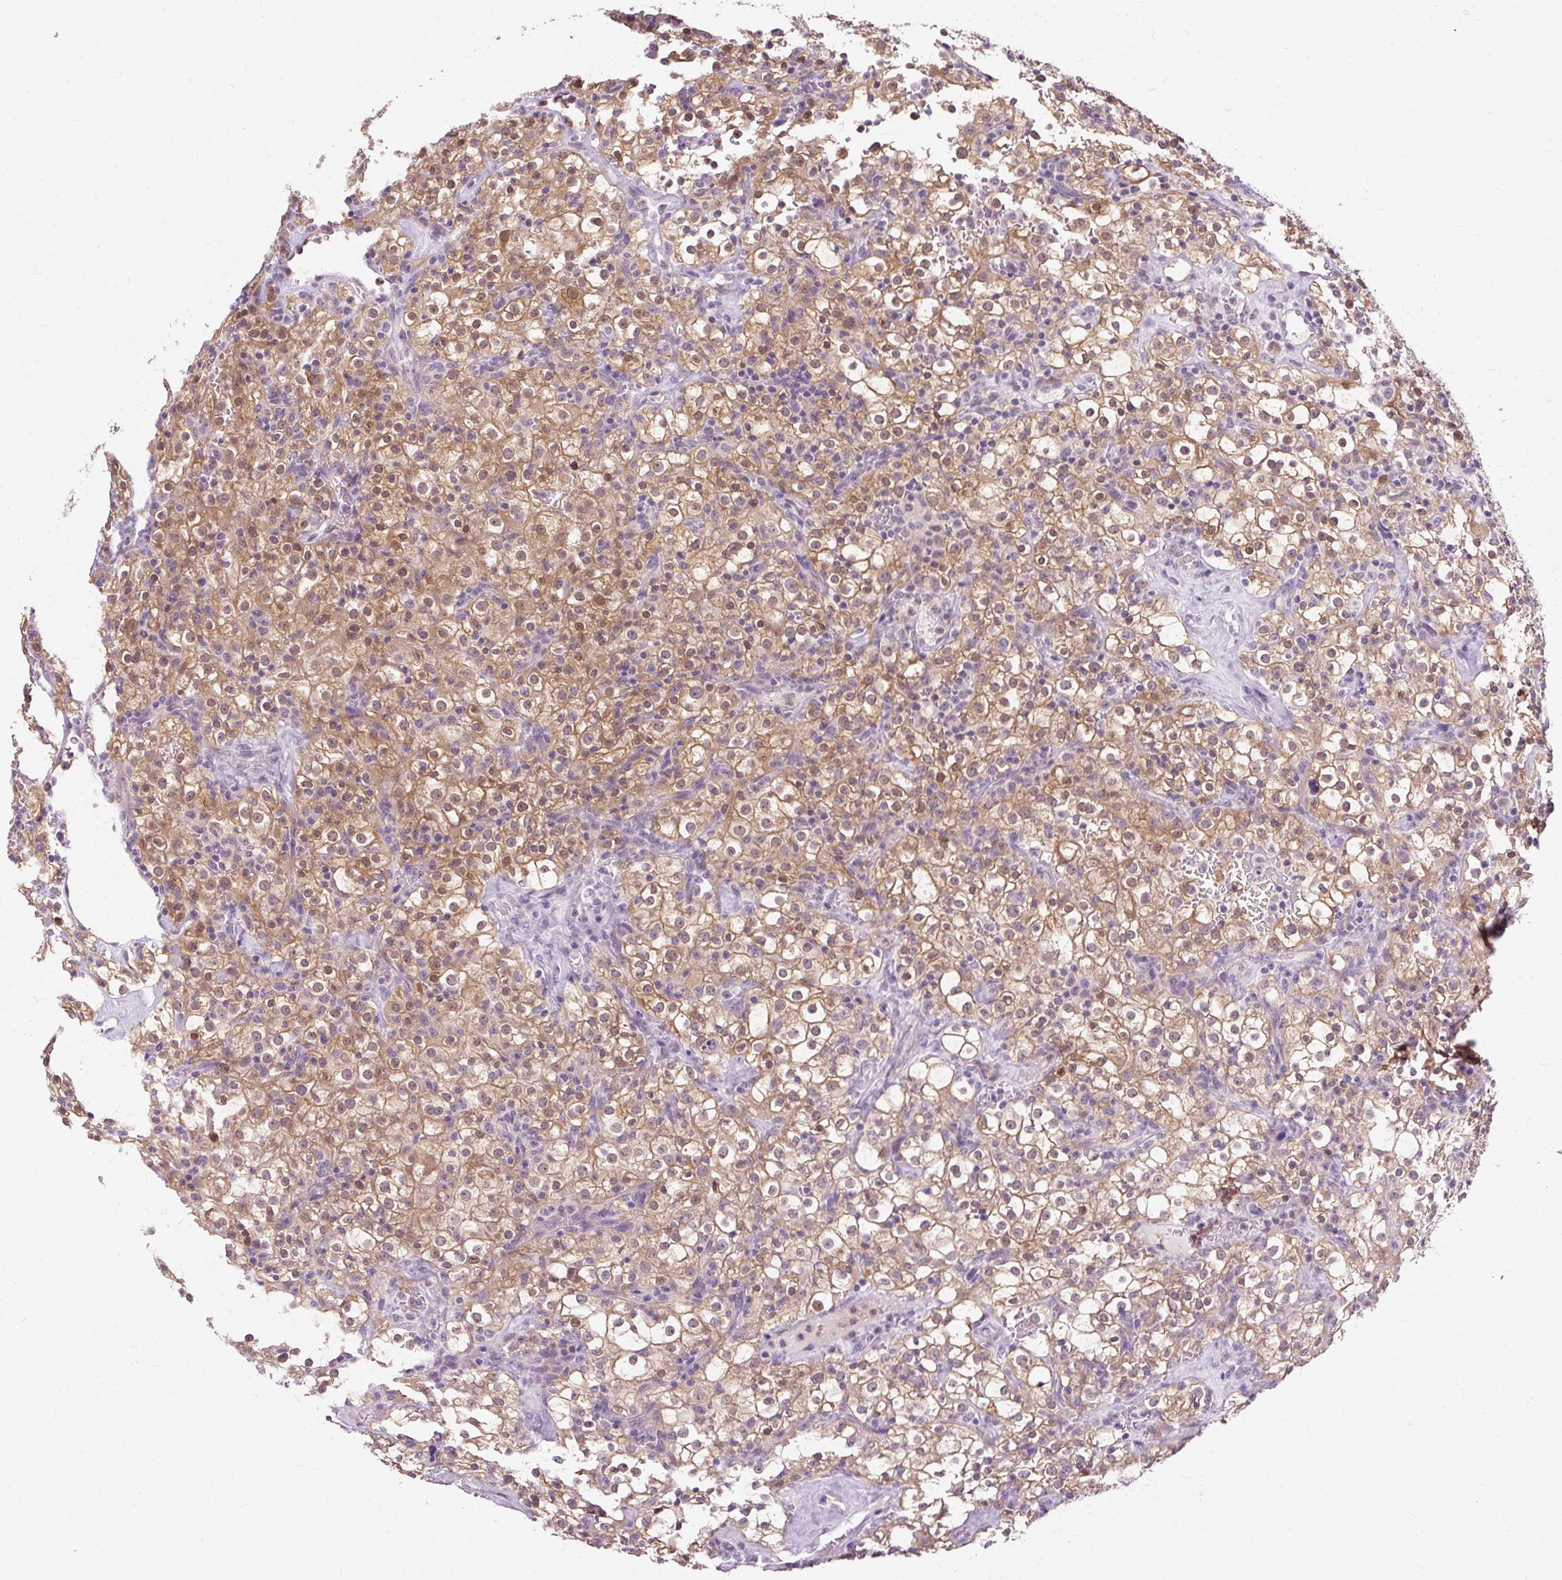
{"staining": {"intensity": "moderate", "quantity": ">75%", "location": "cytoplasmic/membranous,nuclear"}, "tissue": "renal cancer", "cell_type": "Tumor cells", "image_type": "cancer", "snomed": [{"axis": "morphology", "description": "Adenocarcinoma, NOS"}, {"axis": "topography", "description": "Kidney"}], "caption": "This is a micrograph of IHC staining of renal cancer, which shows moderate expression in the cytoplasmic/membranous and nuclear of tumor cells.", "gene": "RYBP", "patient": {"sex": "female", "age": 74}}